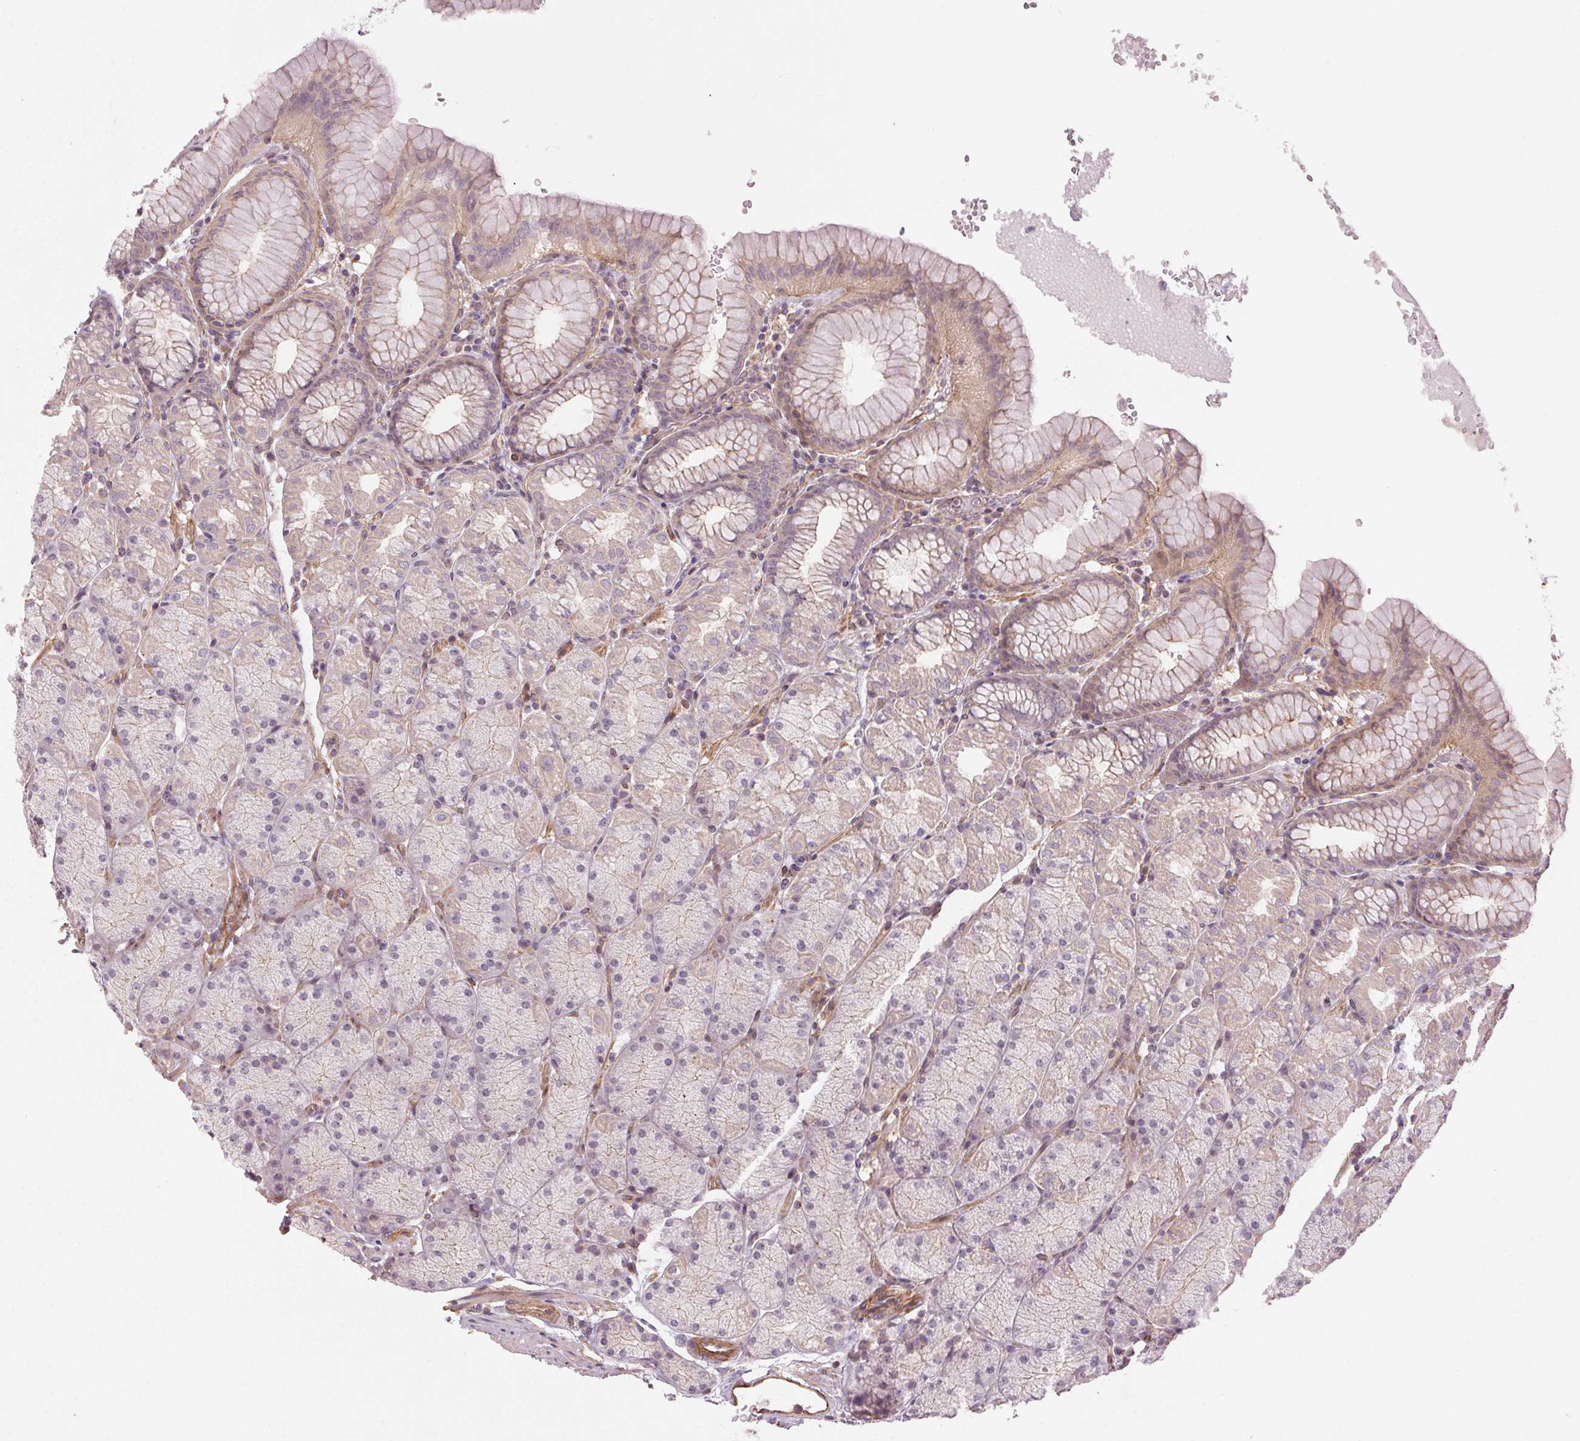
{"staining": {"intensity": "weak", "quantity": "25%-75%", "location": "cytoplasmic/membranous"}, "tissue": "stomach", "cell_type": "Glandular cells", "image_type": "normal", "snomed": [{"axis": "morphology", "description": "Normal tissue, NOS"}, {"axis": "topography", "description": "Stomach, upper"}, {"axis": "topography", "description": "Stomach"}], "caption": "About 25%-75% of glandular cells in unremarkable human stomach demonstrate weak cytoplasmic/membranous protein expression as visualized by brown immunohistochemical staining.", "gene": "CCSER1", "patient": {"sex": "male", "age": 76}}